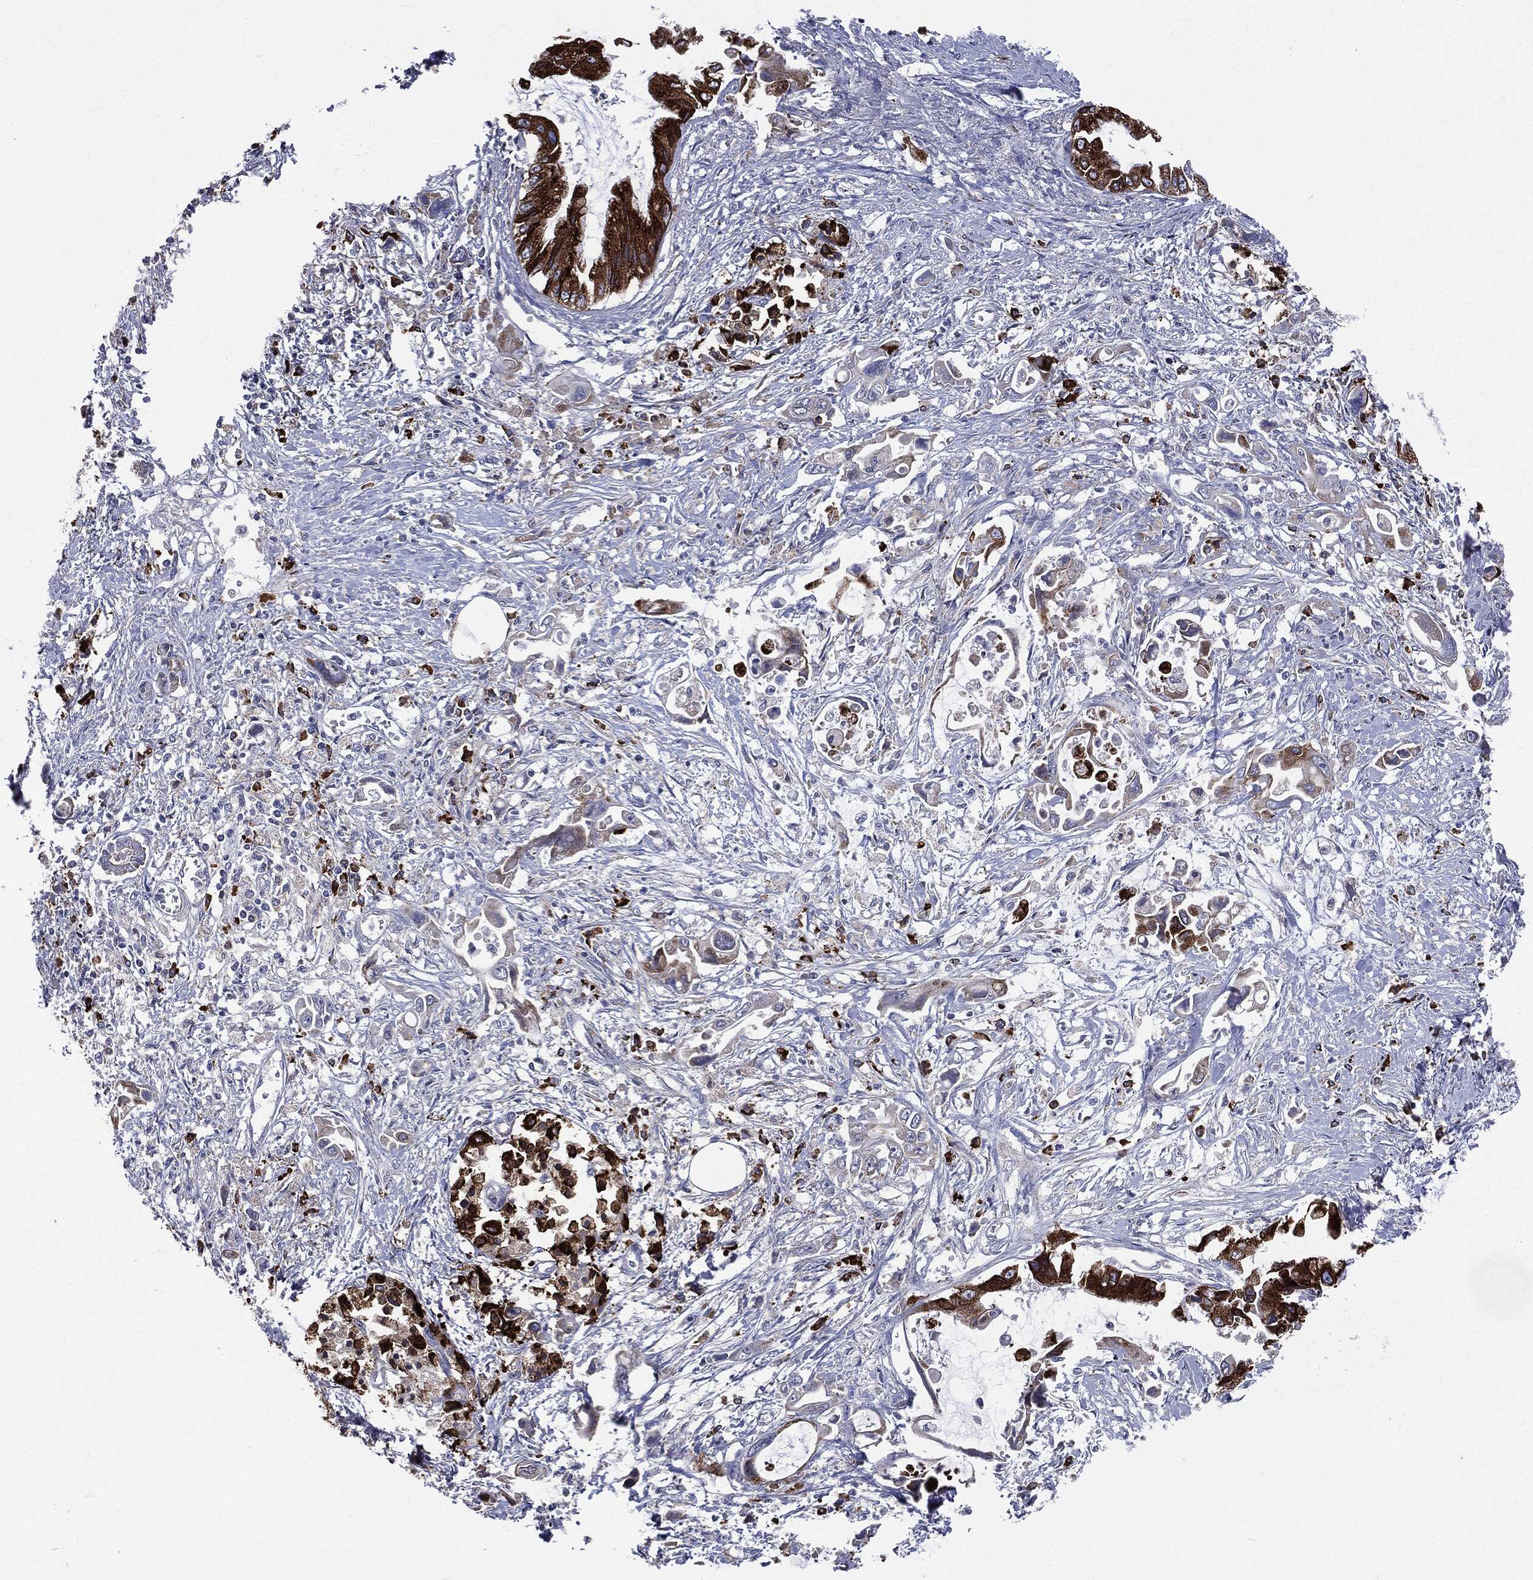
{"staining": {"intensity": "strong", "quantity": "25%-75%", "location": "cytoplasmic/membranous"}, "tissue": "pancreatic cancer", "cell_type": "Tumor cells", "image_type": "cancer", "snomed": [{"axis": "morphology", "description": "Adenocarcinoma, NOS"}, {"axis": "topography", "description": "Pancreas"}], "caption": "Tumor cells reveal high levels of strong cytoplasmic/membranous positivity in about 25%-75% of cells in pancreatic adenocarcinoma.", "gene": "PTGS2", "patient": {"sex": "male", "age": 84}}